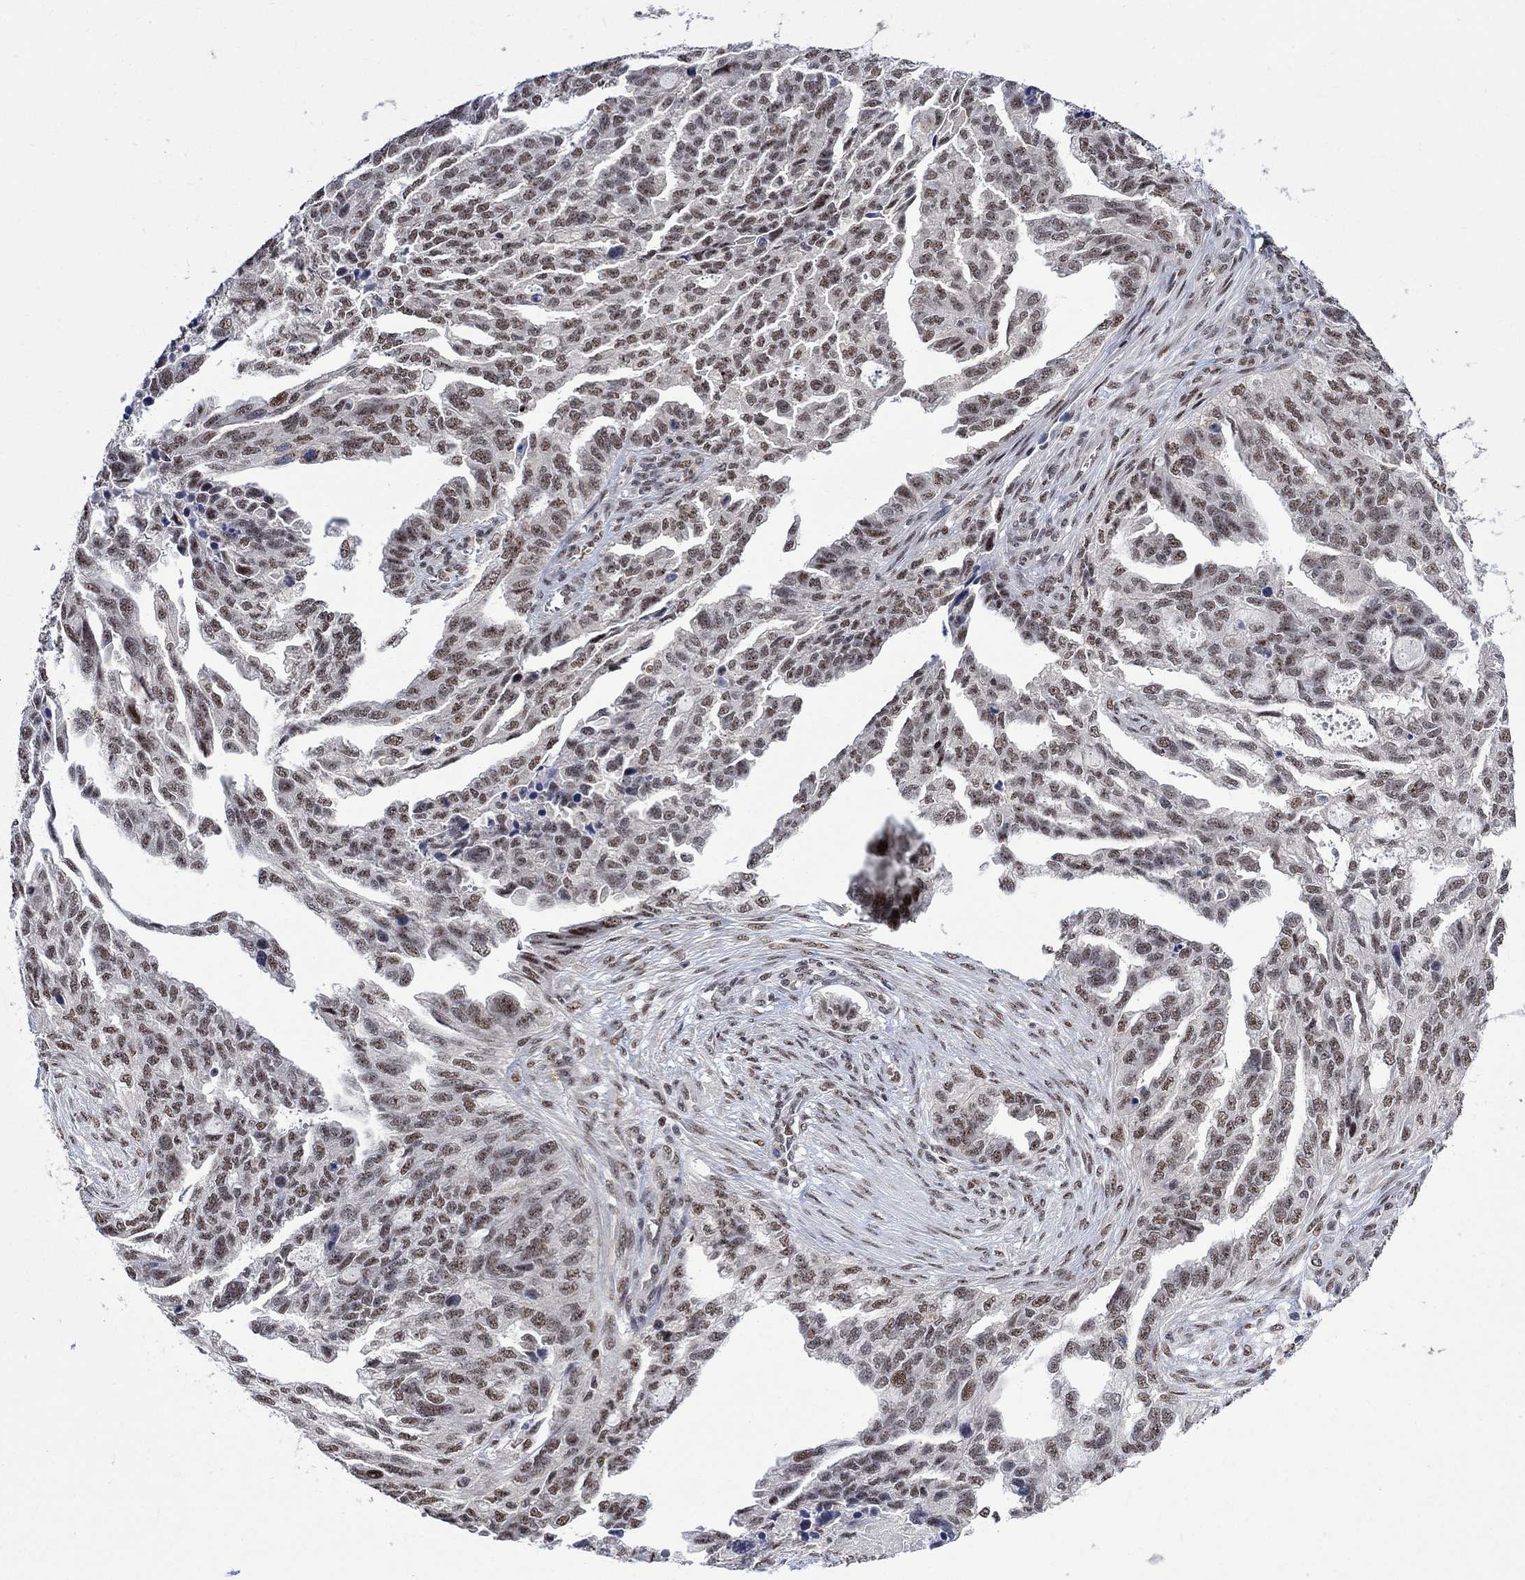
{"staining": {"intensity": "weak", "quantity": ">75%", "location": "nuclear"}, "tissue": "ovarian cancer", "cell_type": "Tumor cells", "image_type": "cancer", "snomed": [{"axis": "morphology", "description": "Cystadenocarcinoma, serous, NOS"}, {"axis": "topography", "description": "Ovary"}], "caption": "The photomicrograph displays a brown stain indicating the presence of a protein in the nuclear of tumor cells in ovarian cancer (serous cystadenocarcinoma). (IHC, brightfield microscopy, high magnification).", "gene": "E4F1", "patient": {"sex": "female", "age": 51}}